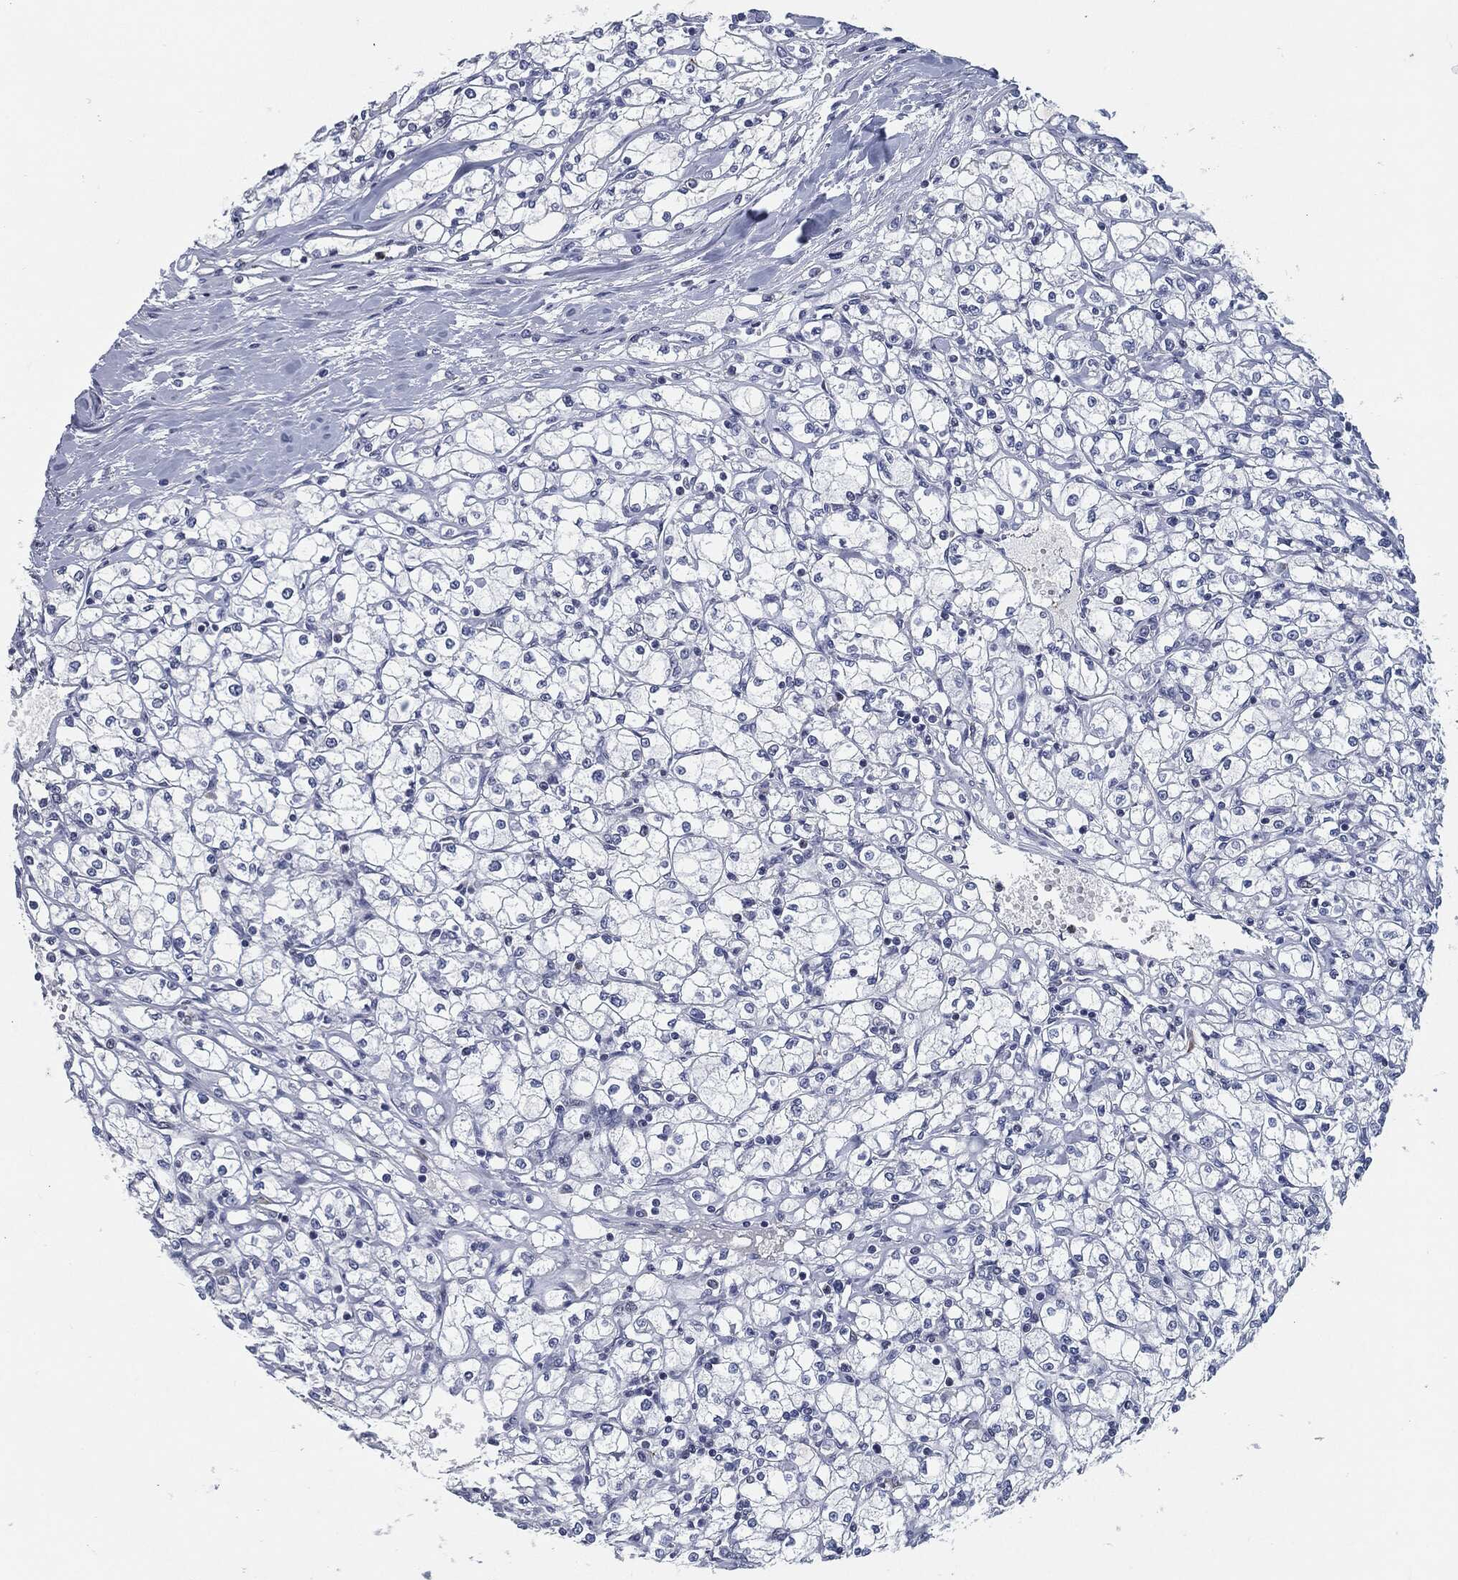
{"staining": {"intensity": "negative", "quantity": "none", "location": "none"}, "tissue": "renal cancer", "cell_type": "Tumor cells", "image_type": "cancer", "snomed": [{"axis": "morphology", "description": "Adenocarcinoma, NOS"}, {"axis": "topography", "description": "Kidney"}], "caption": "Immunohistochemical staining of human renal cancer (adenocarcinoma) exhibits no significant positivity in tumor cells. (Stains: DAB (3,3'-diaminobenzidine) IHC with hematoxylin counter stain, Microscopy: brightfield microscopy at high magnification).", "gene": "PROM1", "patient": {"sex": "male", "age": 67}}